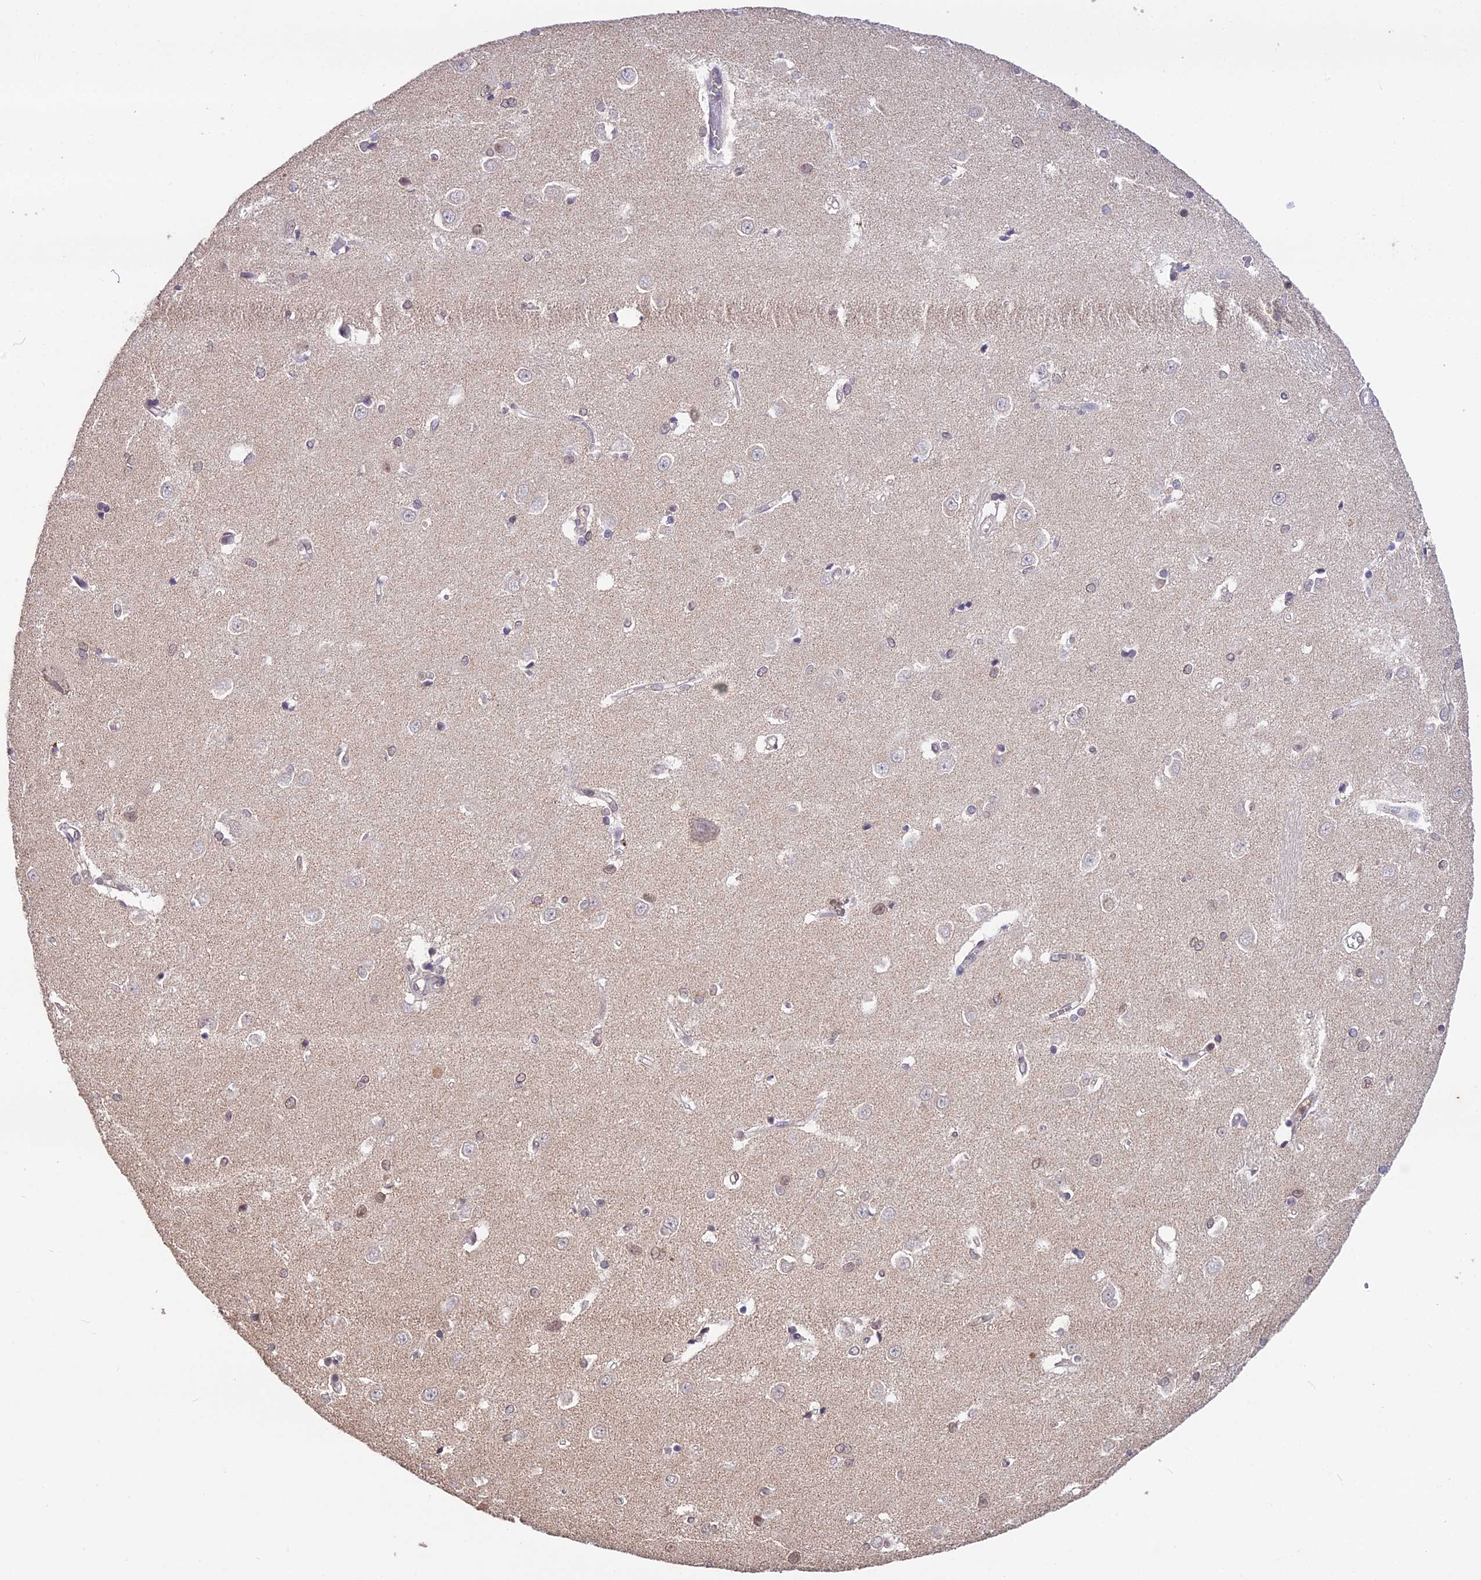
{"staining": {"intensity": "weak", "quantity": "<25%", "location": "nuclear"}, "tissue": "caudate", "cell_type": "Glial cells", "image_type": "normal", "snomed": [{"axis": "morphology", "description": "Normal tissue, NOS"}, {"axis": "topography", "description": "Lateral ventricle wall"}], "caption": "Immunohistochemistry (IHC) image of unremarkable caudate: human caudate stained with DAB shows no significant protein expression in glial cells.", "gene": "PGK1", "patient": {"sex": "male", "age": 37}}